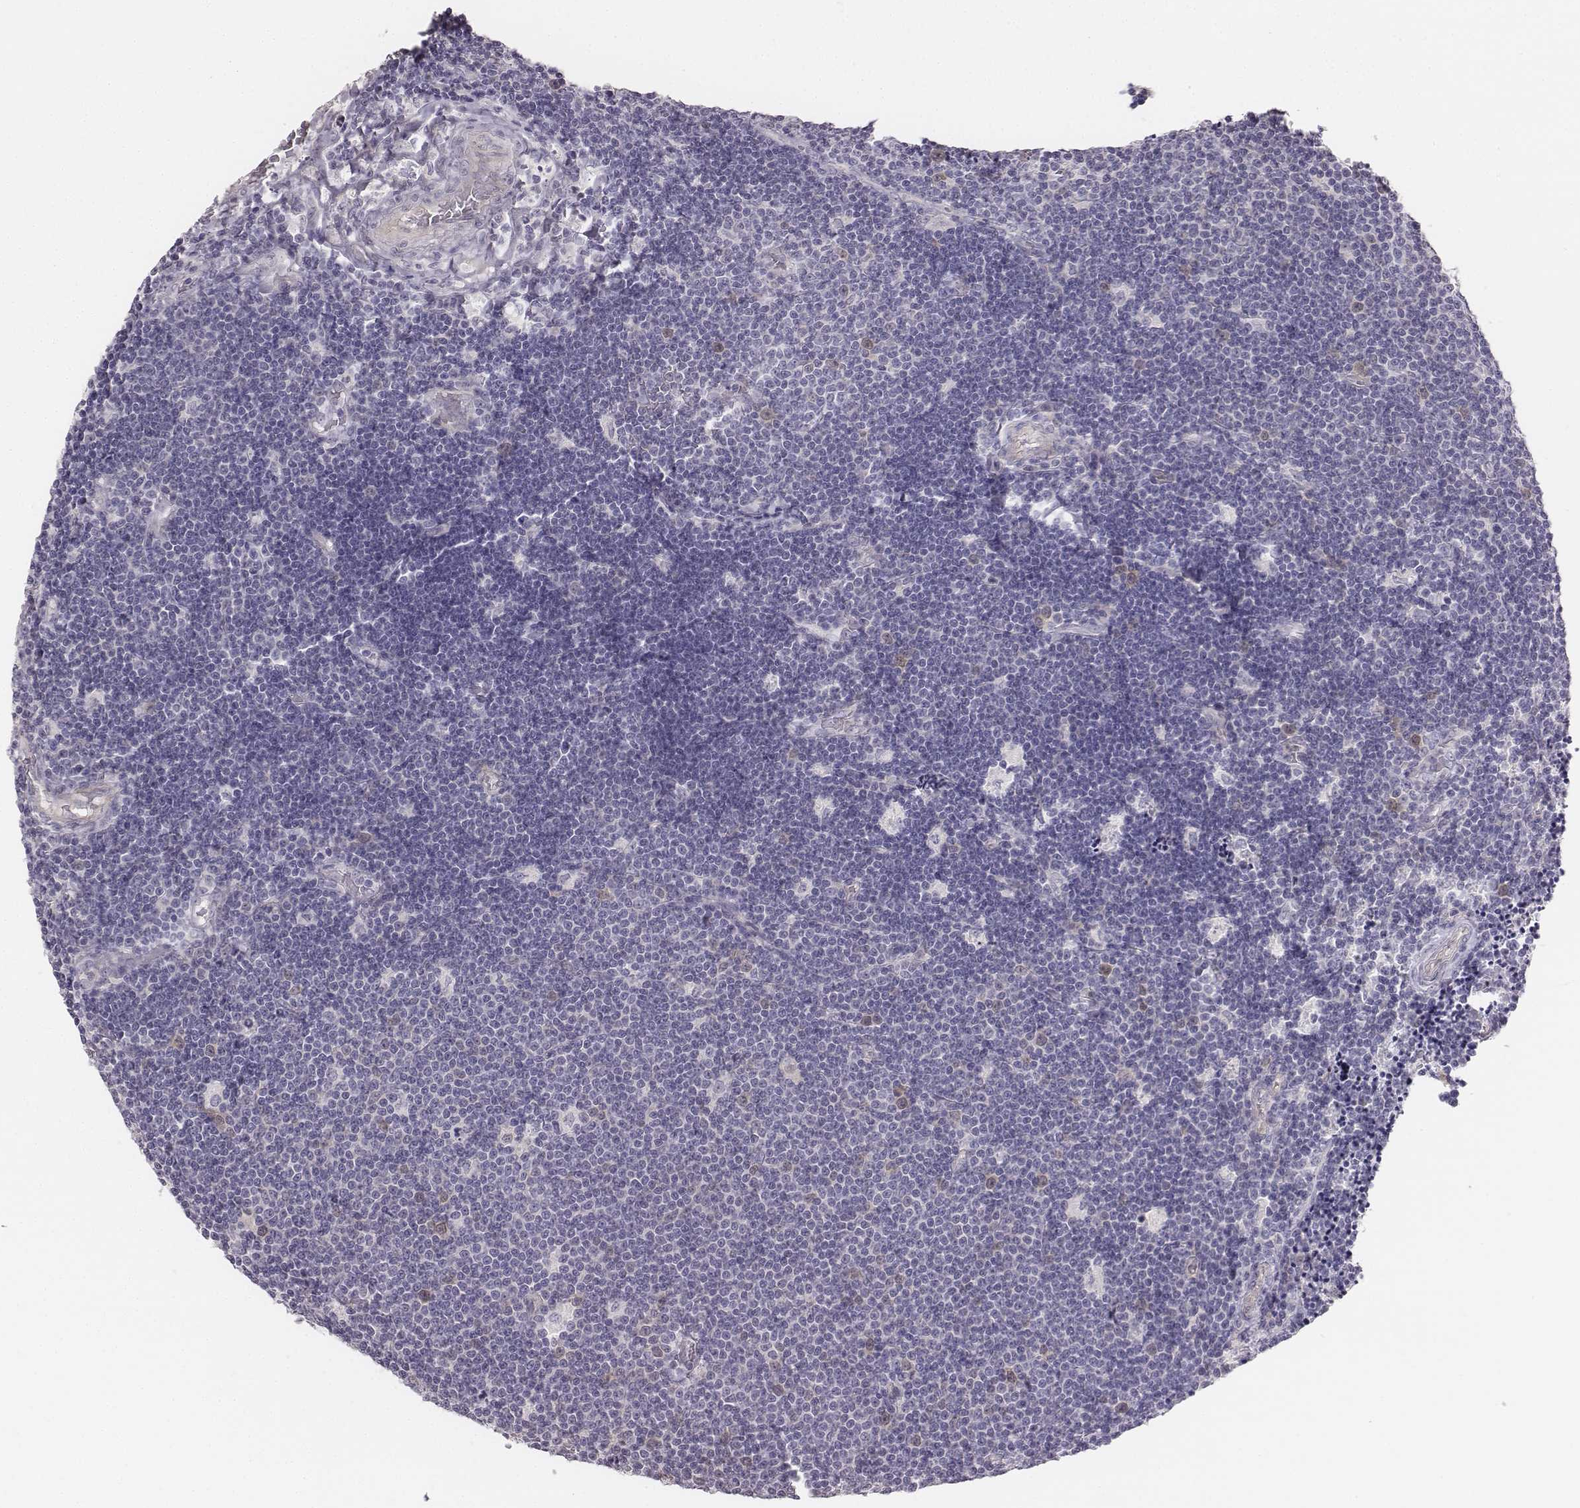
{"staining": {"intensity": "negative", "quantity": "none", "location": "none"}, "tissue": "lymphoma", "cell_type": "Tumor cells", "image_type": "cancer", "snomed": [{"axis": "morphology", "description": "Malignant lymphoma, non-Hodgkin's type, Low grade"}, {"axis": "topography", "description": "Brain"}], "caption": "Immunohistochemistry micrograph of neoplastic tissue: human low-grade malignant lymphoma, non-Hodgkin's type stained with DAB exhibits no significant protein staining in tumor cells. Nuclei are stained in blue.", "gene": "PBK", "patient": {"sex": "female", "age": 66}}